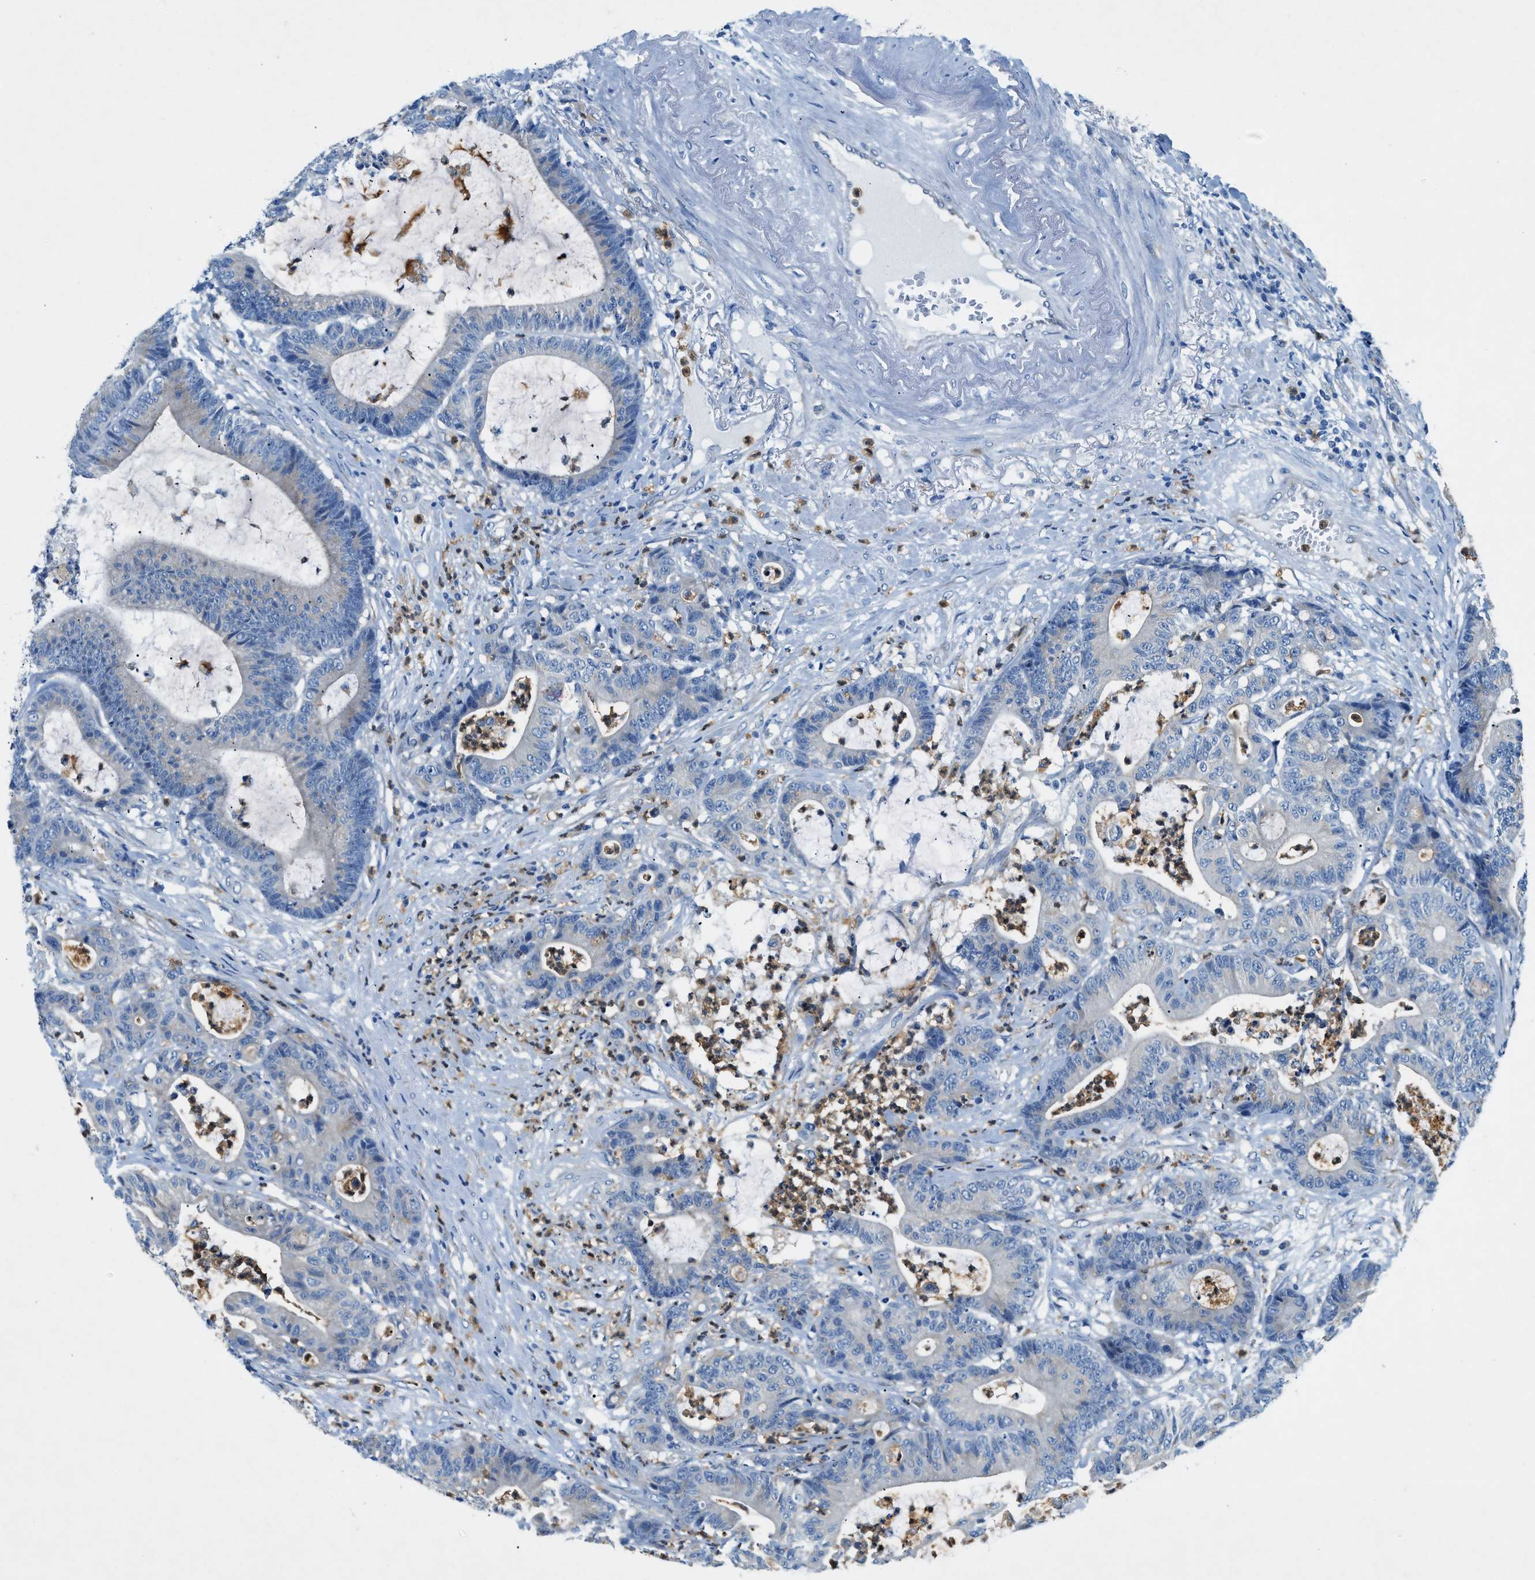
{"staining": {"intensity": "negative", "quantity": "none", "location": "none"}, "tissue": "colorectal cancer", "cell_type": "Tumor cells", "image_type": "cancer", "snomed": [{"axis": "morphology", "description": "Adenocarcinoma, NOS"}, {"axis": "topography", "description": "Colon"}], "caption": "Colorectal cancer (adenocarcinoma) was stained to show a protein in brown. There is no significant expression in tumor cells.", "gene": "ZDHHC13", "patient": {"sex": "female", "age": 84}}